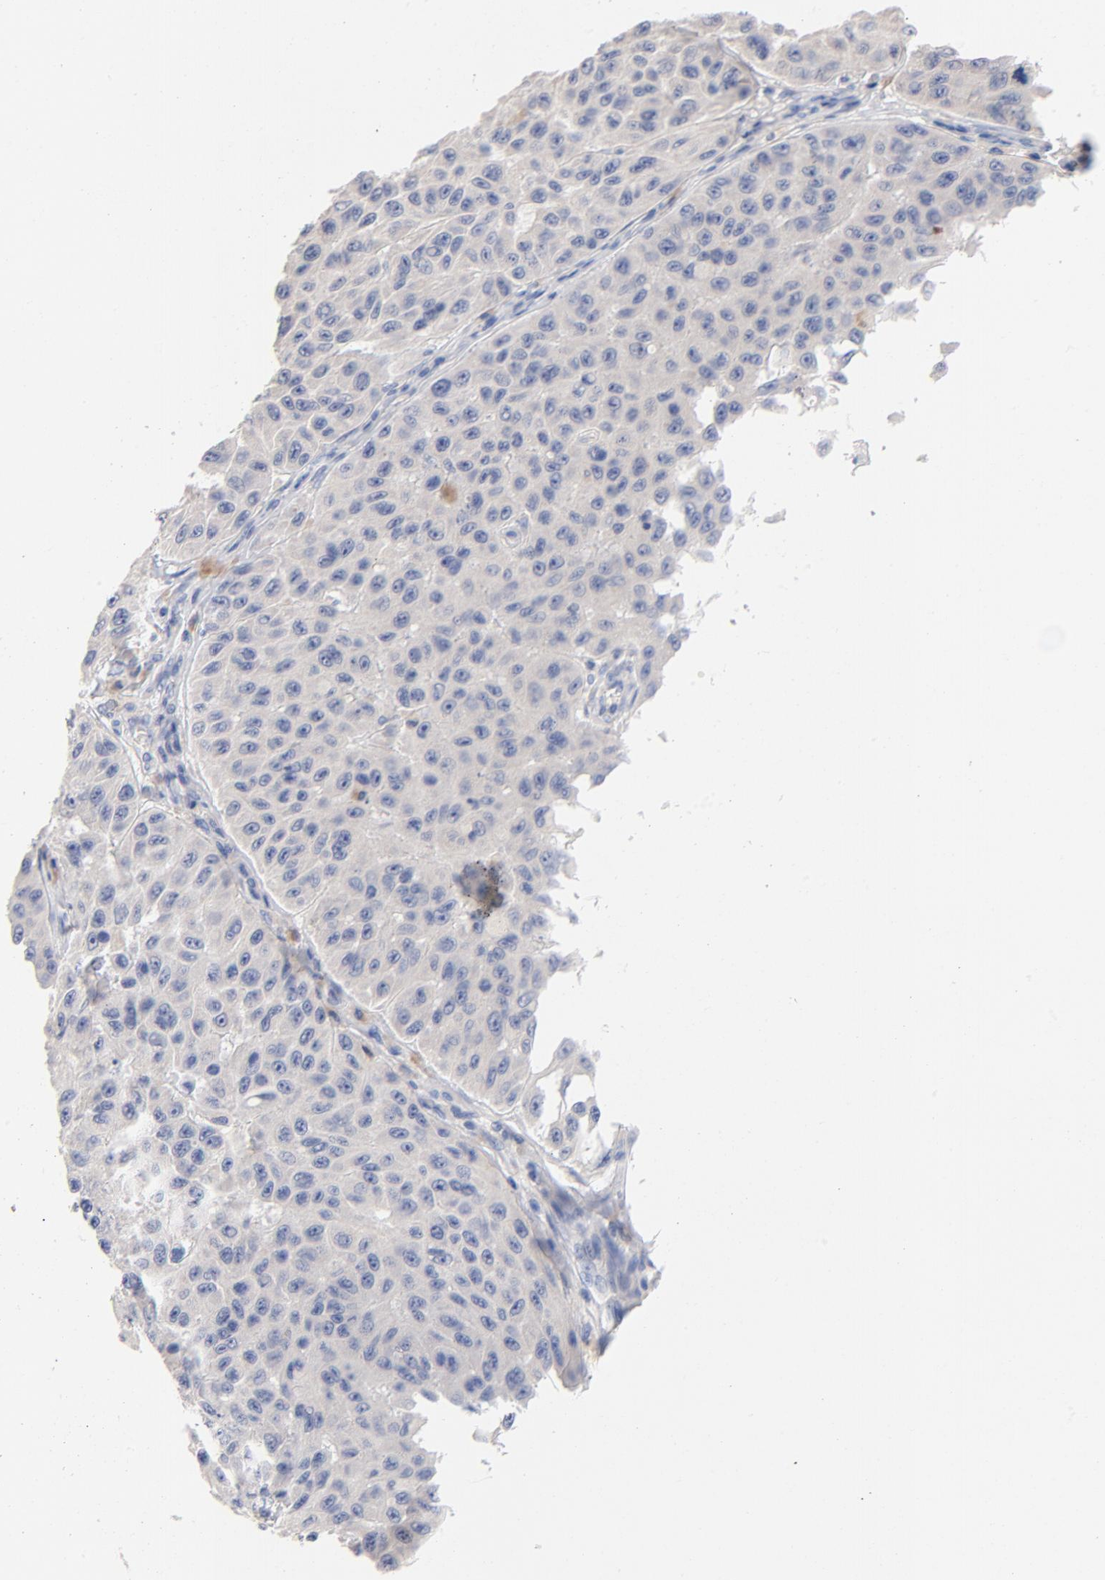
{"staining": {"intensity": "negative", "quantity": "none", "location": "none"}, "tissue": "melanoma", "cell_type": "Tumor cells", "image_type": "cancer", "snomed": [{"axis": "morphology", "description": "Malignant melanoma, NOS"}, {"axis": "topography", "description": "Skin"}], "caption": "Immunohistochemical staining of melanoma demonstrates no significant staining in tumor cells.", "gene": "CPS1", "patient": {"sex": "male", "age": 30}}